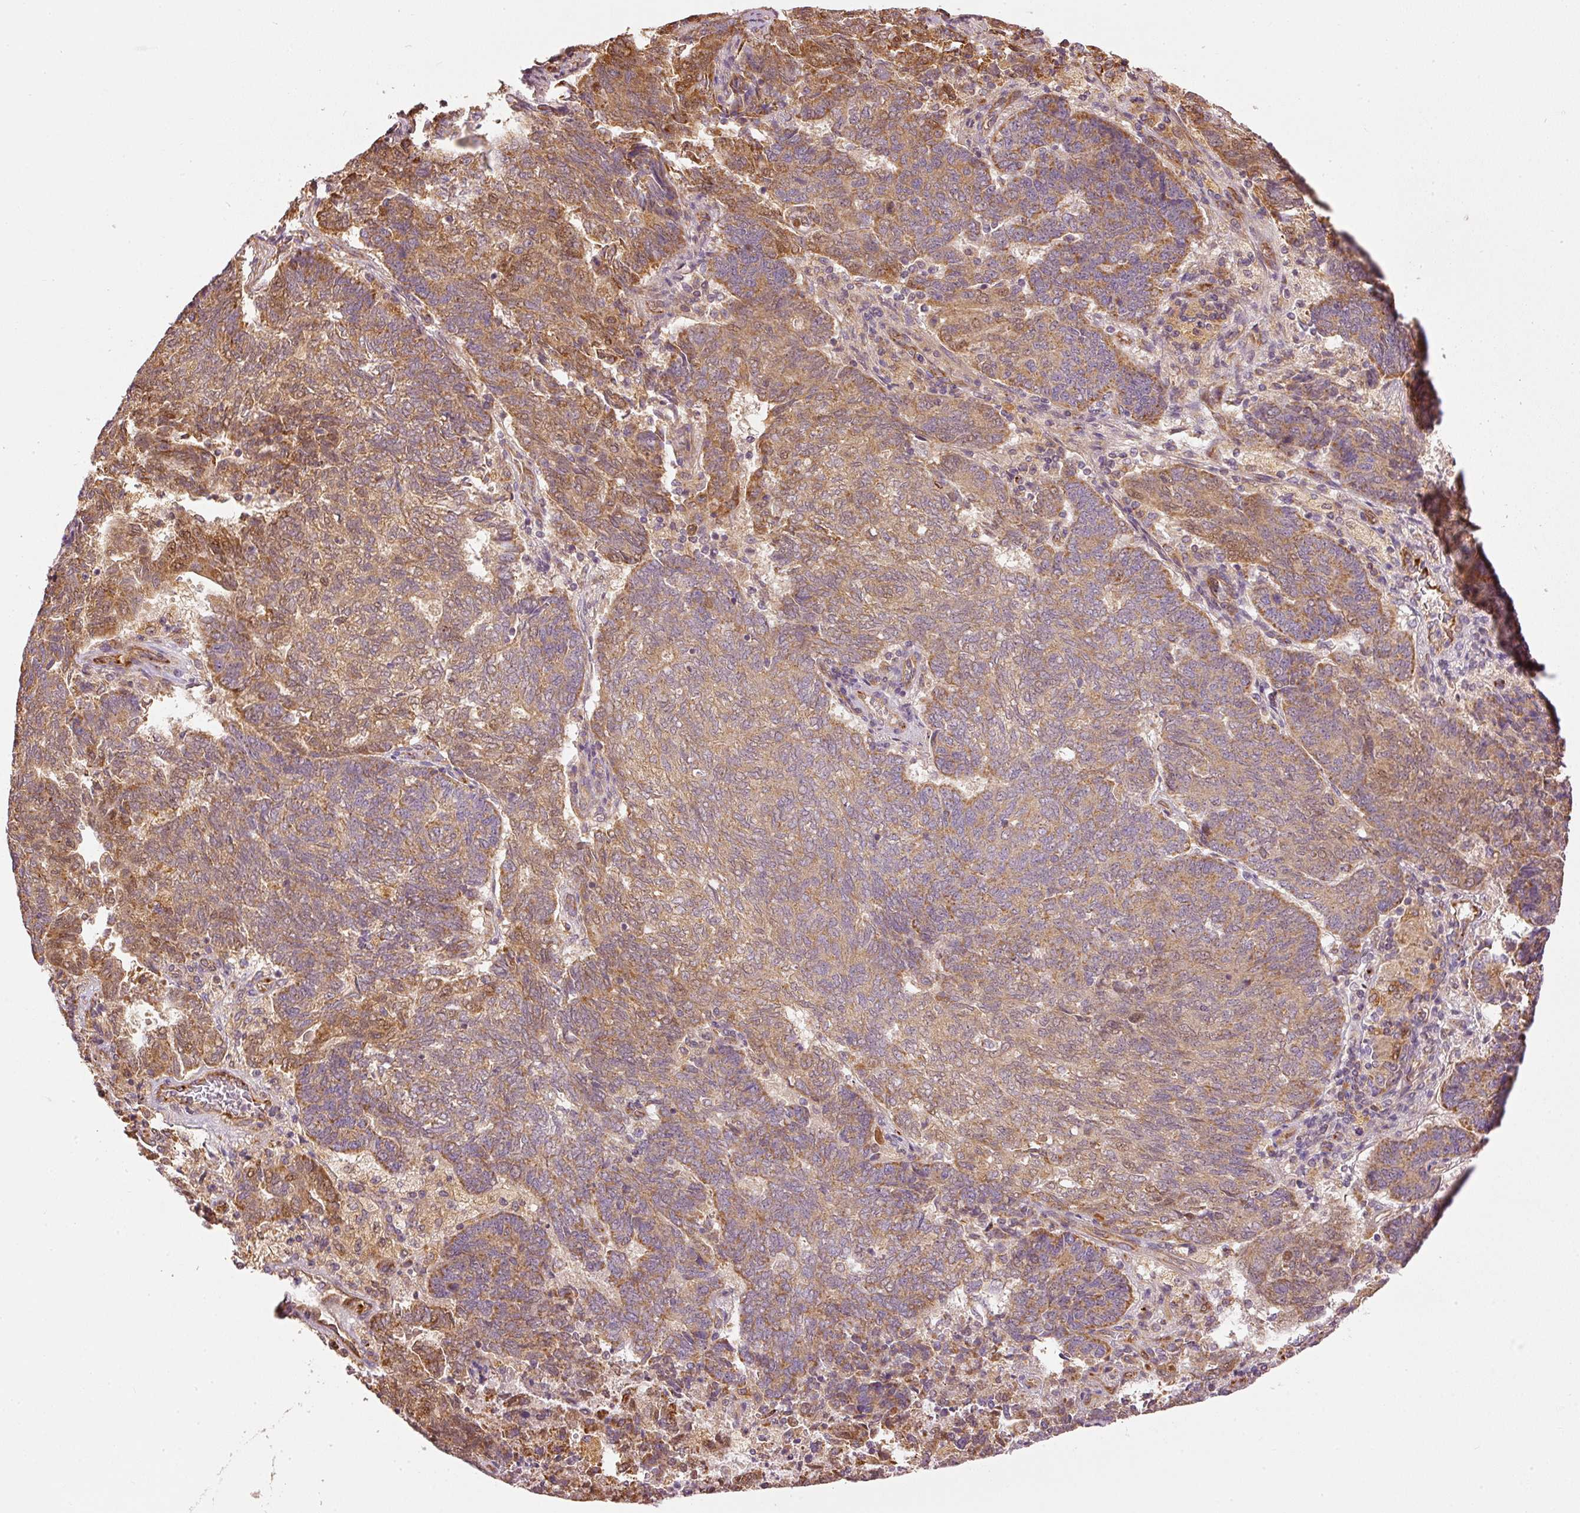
{"staining": {"intensity": "moderate", "quantity": ">75%", "location": "cytoplasmic/membranous"}, "tissue": "endometrial cancer", "cell_type": "Tumor cells", "image_type": "cancer", "snomed": [{"axis": "morphology", "description": "Adenocarcinoma, NOS"}, {"axis": "topography", "description": "Endometrium"}], "caption": "Human endometrial cancer stained with a brown dye exhibits moderate cytoplasmic/membranous positive expression in about >75% of tumor cells.", "gene": "MTHFD1L", "patient": {"sex": "female", "age": 80}}